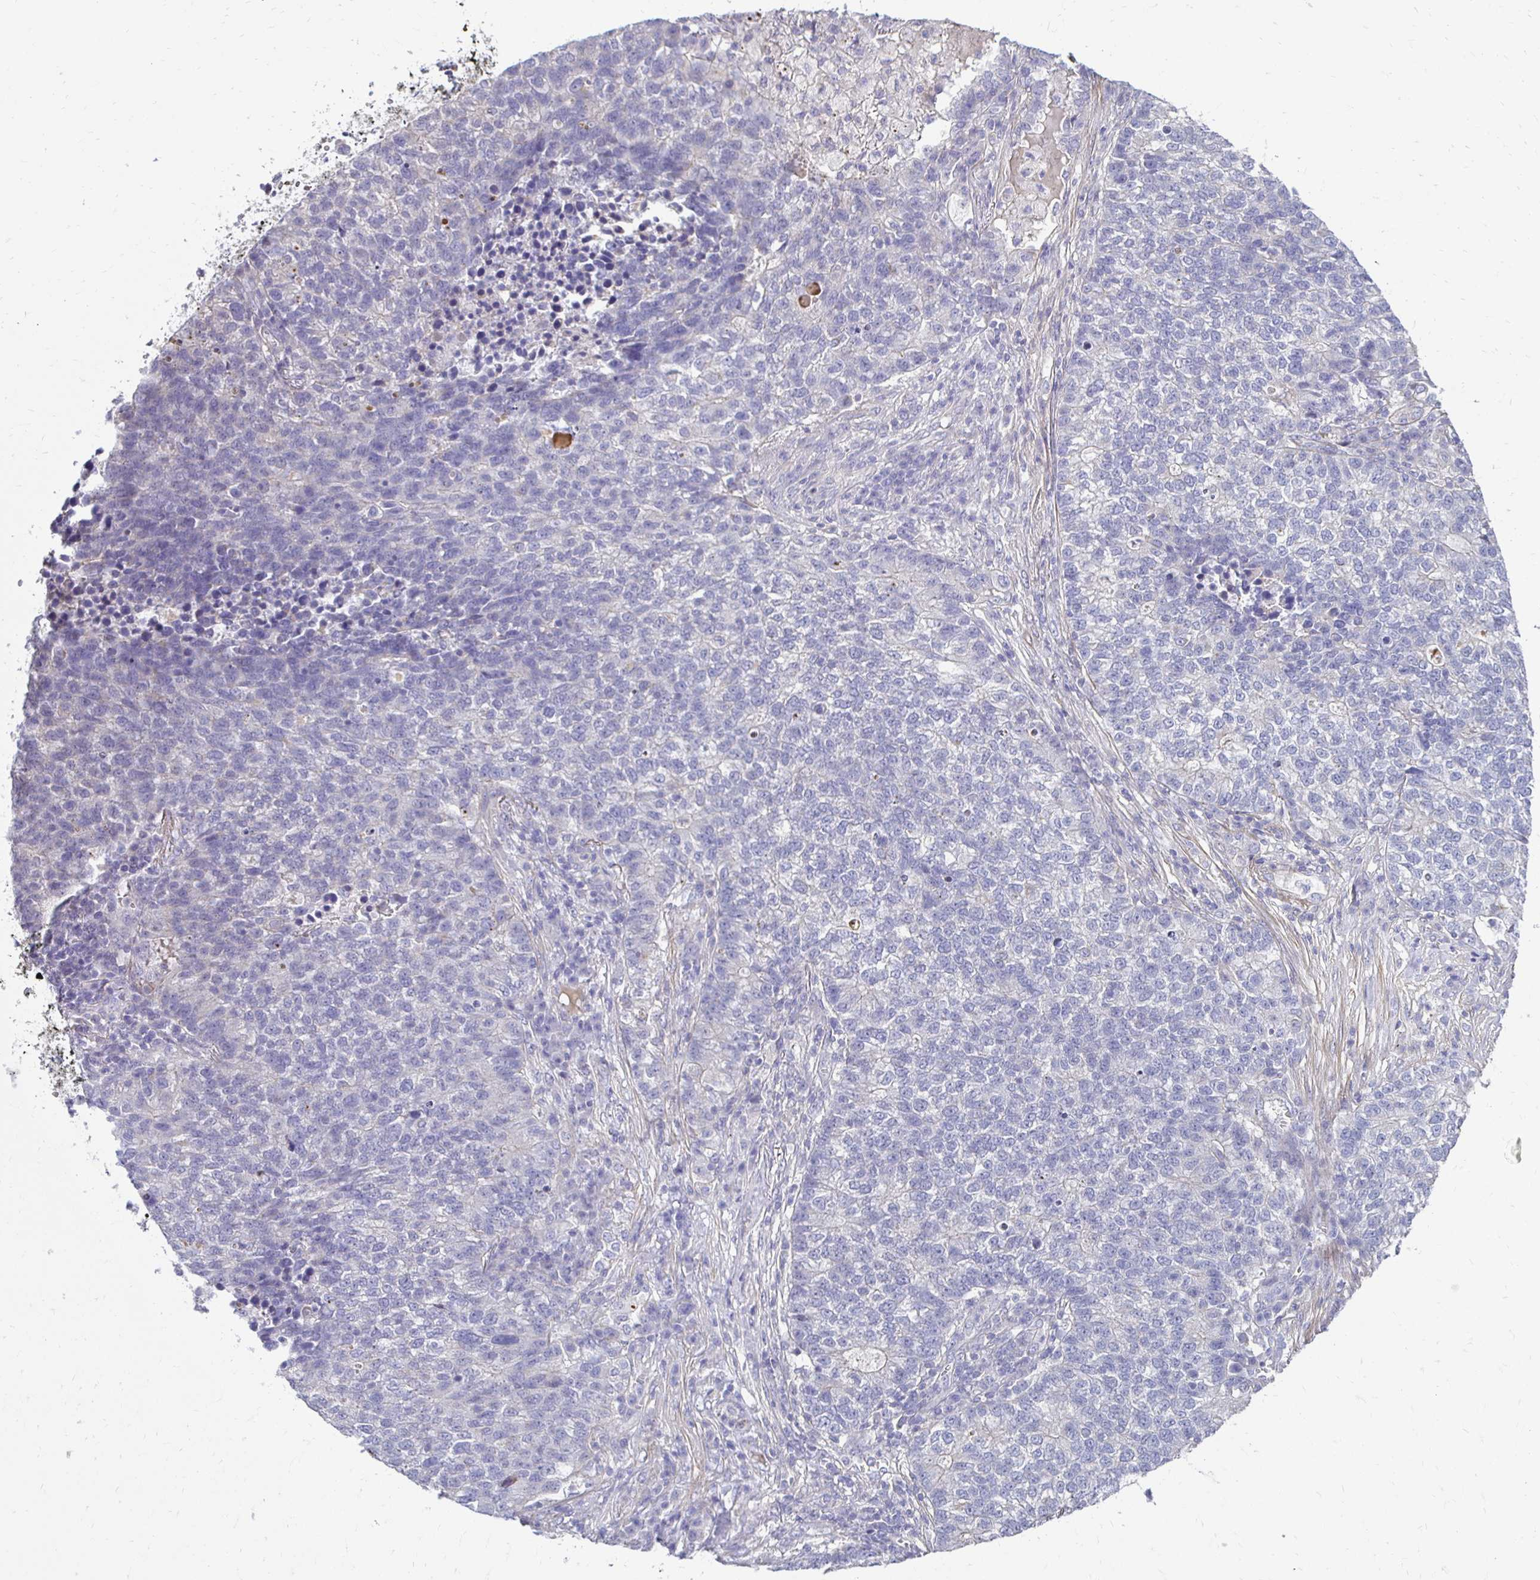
{"staining": {"intensity": "negative", "quantity": "none", "location": "none"}, "tissue": "lung cancer", "cell_type": "Tumor cells", "image_type": "cancer", "snomed": [{"axis": "morphology", "description": "Adenocarcinoma, NOS"}, {"axis": "topography", "description": "Lung"}], "caption": "The immunohistochemistry (IHC) image has no significant positivity in tumor cells of lung cancer tissue. (Immunohistochemistry, brightfield microscopy, high magnification).", "gene": "AKAP6", "patient": {"sex": "male", "age": 57}}